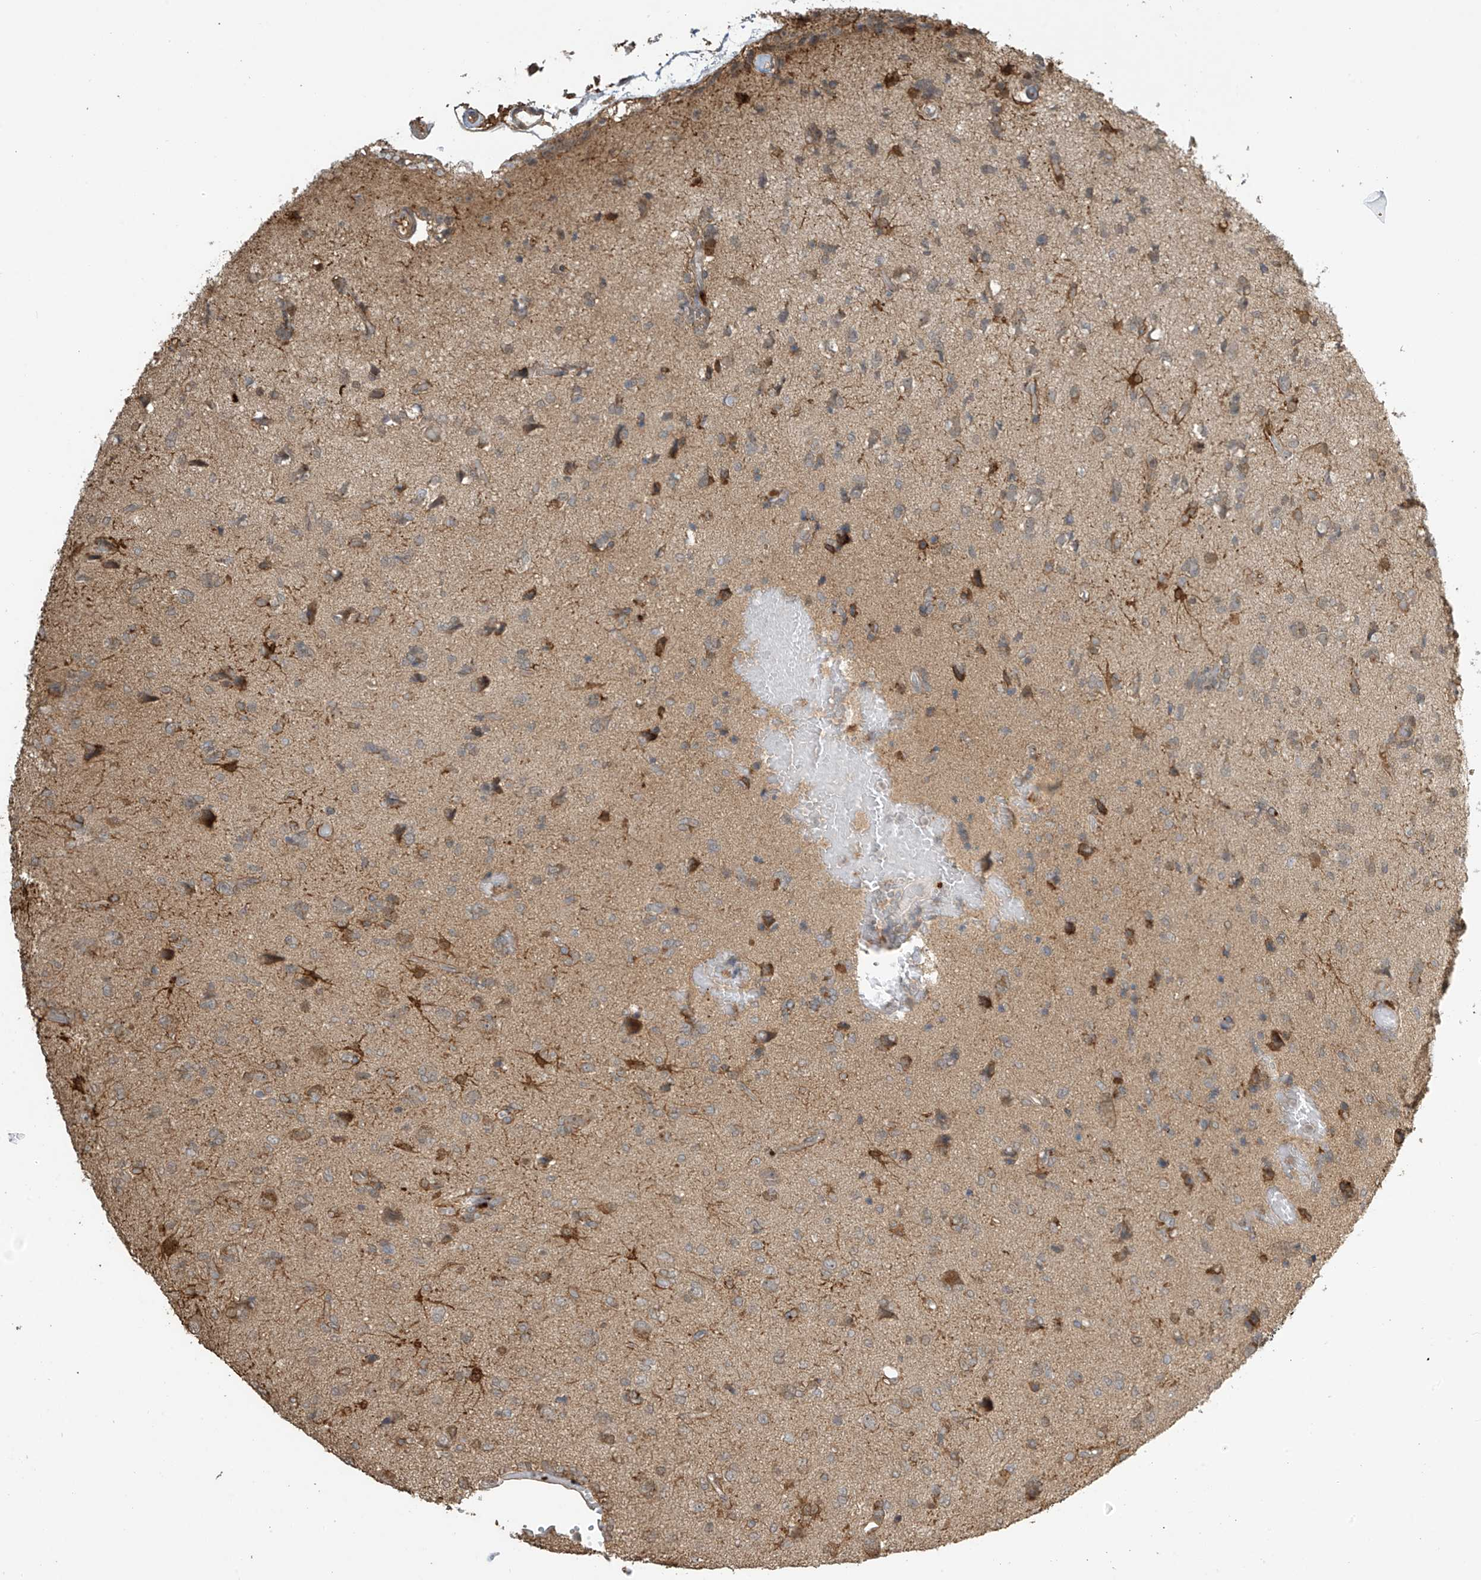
{"staining": {"intensity": "moderate", "quantity": ">75%", "location": "cytoplasmic/membranous"}, "tissue": "glioma", "cell_type": "Tumor cells", "image_type": "cancer", "snomed": [{"axis": "morphology", "description": "Glioma, malignant, High grade"}, {"axis": "topography", "description": "Brain"}], "caption": "Immunohistochemistry (IHC) histopathology image of neoplastic tissue: human high-grade glioma (malignant) stained using IHC demonstrates medium levels of moderate protein expression localized specifically in the cytoplasmic/membranous of tumor cells, appearing as a cytoplasmic/membranous brown color.", "gene": "SLFN14", "patient": {"sex": "female", "age": 59}}